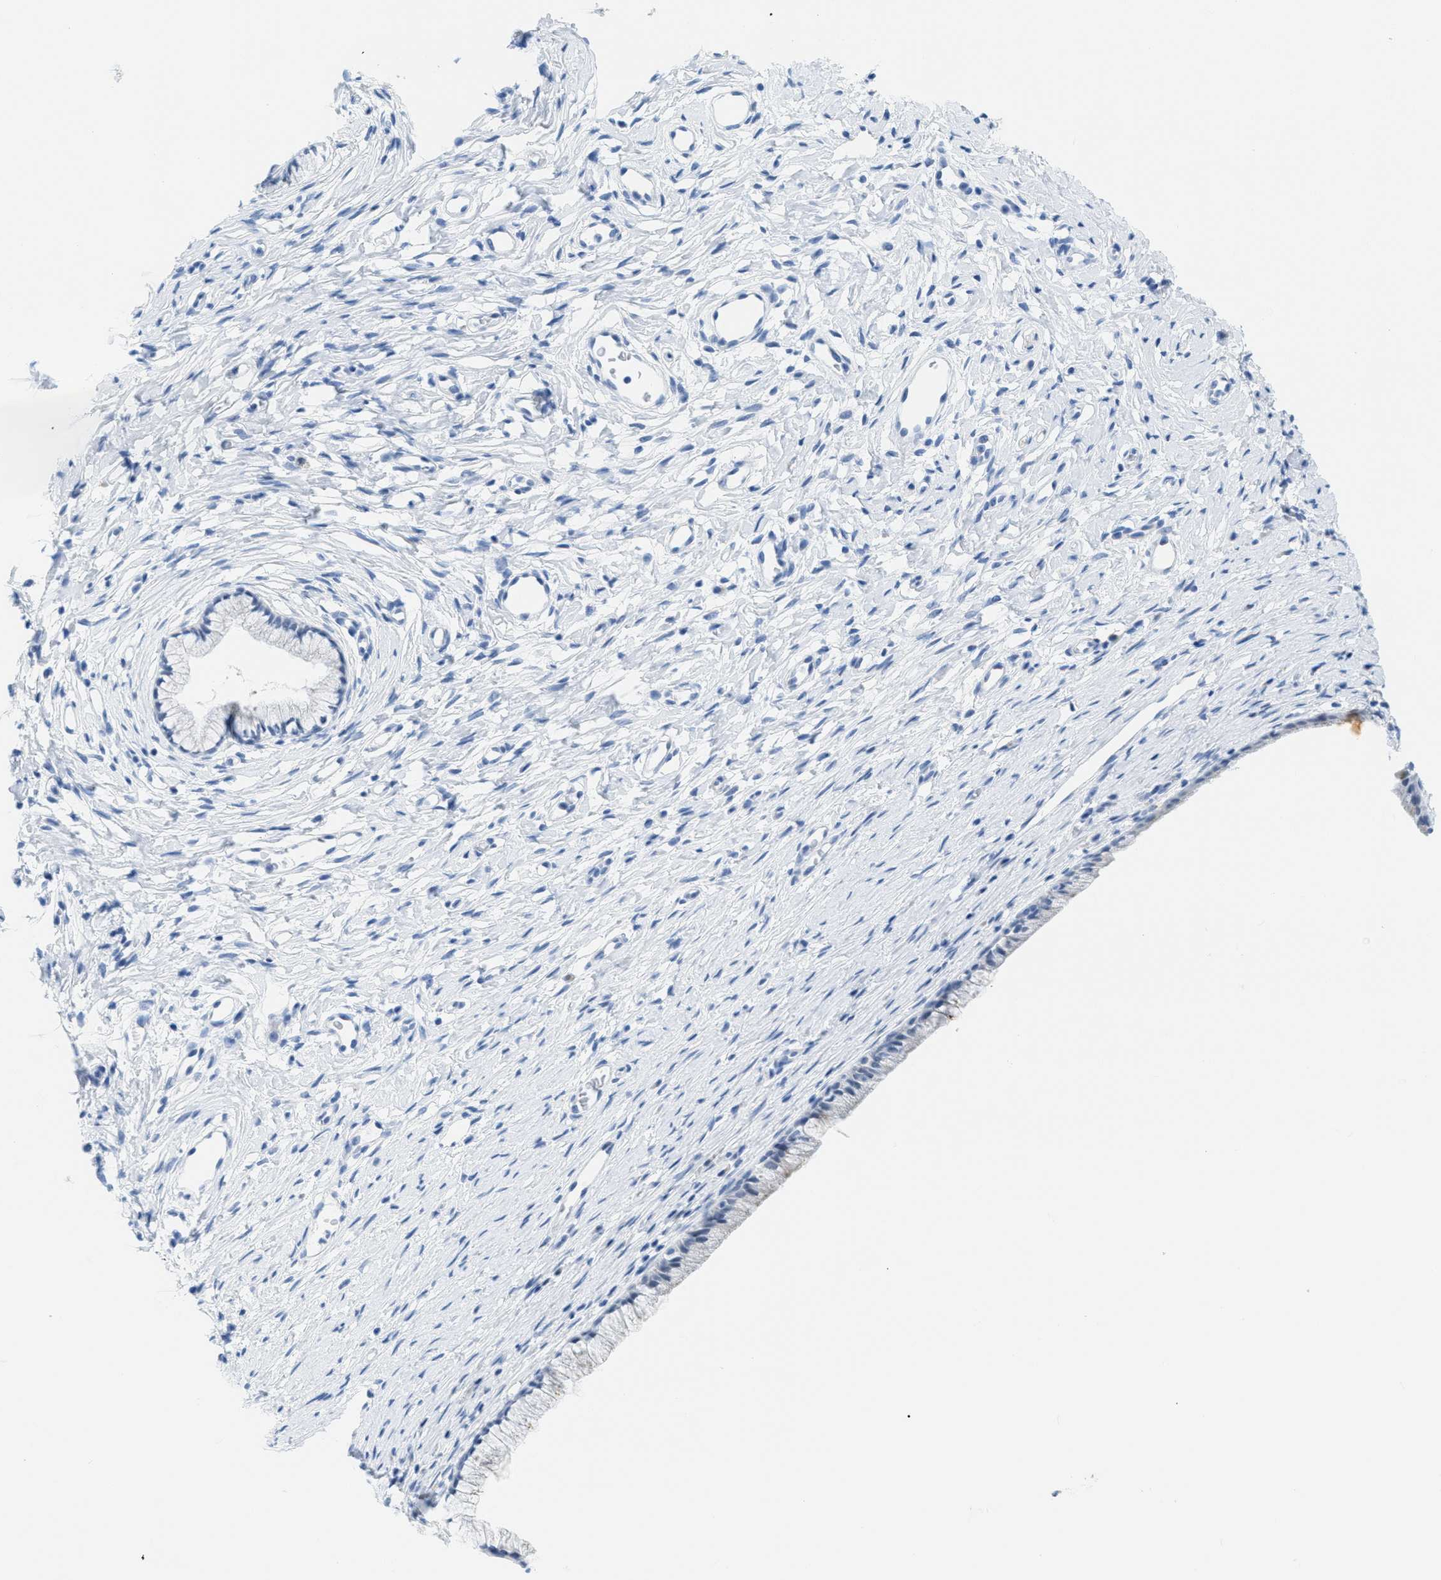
{"staining": {"intensity": "negative", "quantity": "none", "location": "none"}, "tissue": "cervix", "cell_type": "Glandular cells", "image_type": "normal", "snomed": [{"axis": "morphology", "description": "Normal tissue, NOS"}, {"axis": "topography", "description": "Cervix"}], "caption": "An IHC image of unremarkable cervix is shown. There is no staining in glandular cells of cervix. (Immunohistochemistry, brightfield microscopy, high magnification).", "gene": "WDR4", "patient": {"sex": "female", "age": 77}}